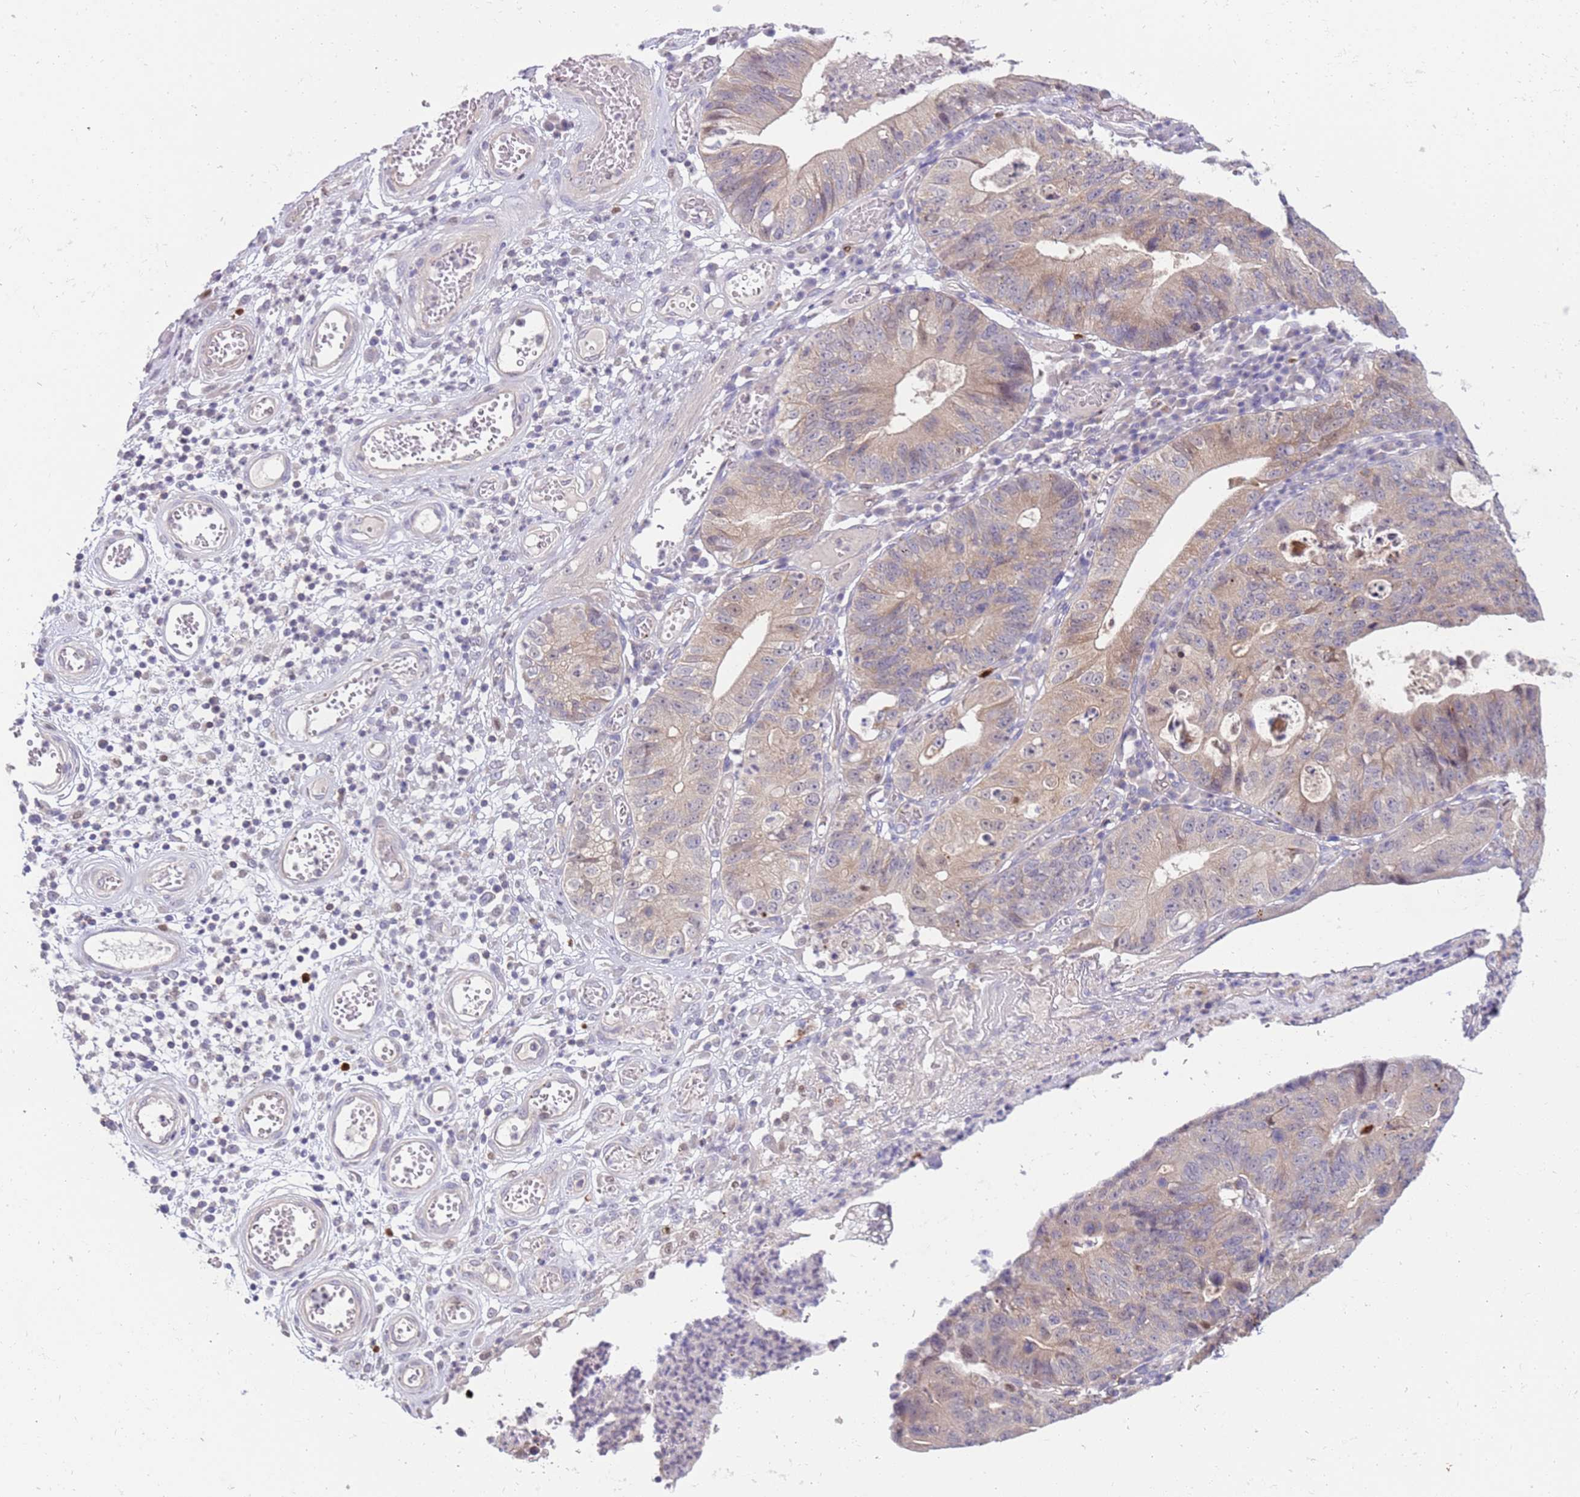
{"staining": {"intensity": "weak", "quantity": ">75%", "location": "cytoplasmic/membranous"}, "tissue": "stomach cancer", "cell_type": "Tumor cells", "image_type": "cancer", "snomed": [{"axis": "morphology", "description": "Adenocarcinoma, NOS"}, {"axis": "topography", "description": "Stomach"}], "caption": "A brown stain labels weak cytoplasmic/membranous positivity of a protein in human stomach adenocarcinoma tumor cells.", "gene": "STK25", "patient": {"sex": "male", "age": 59}}